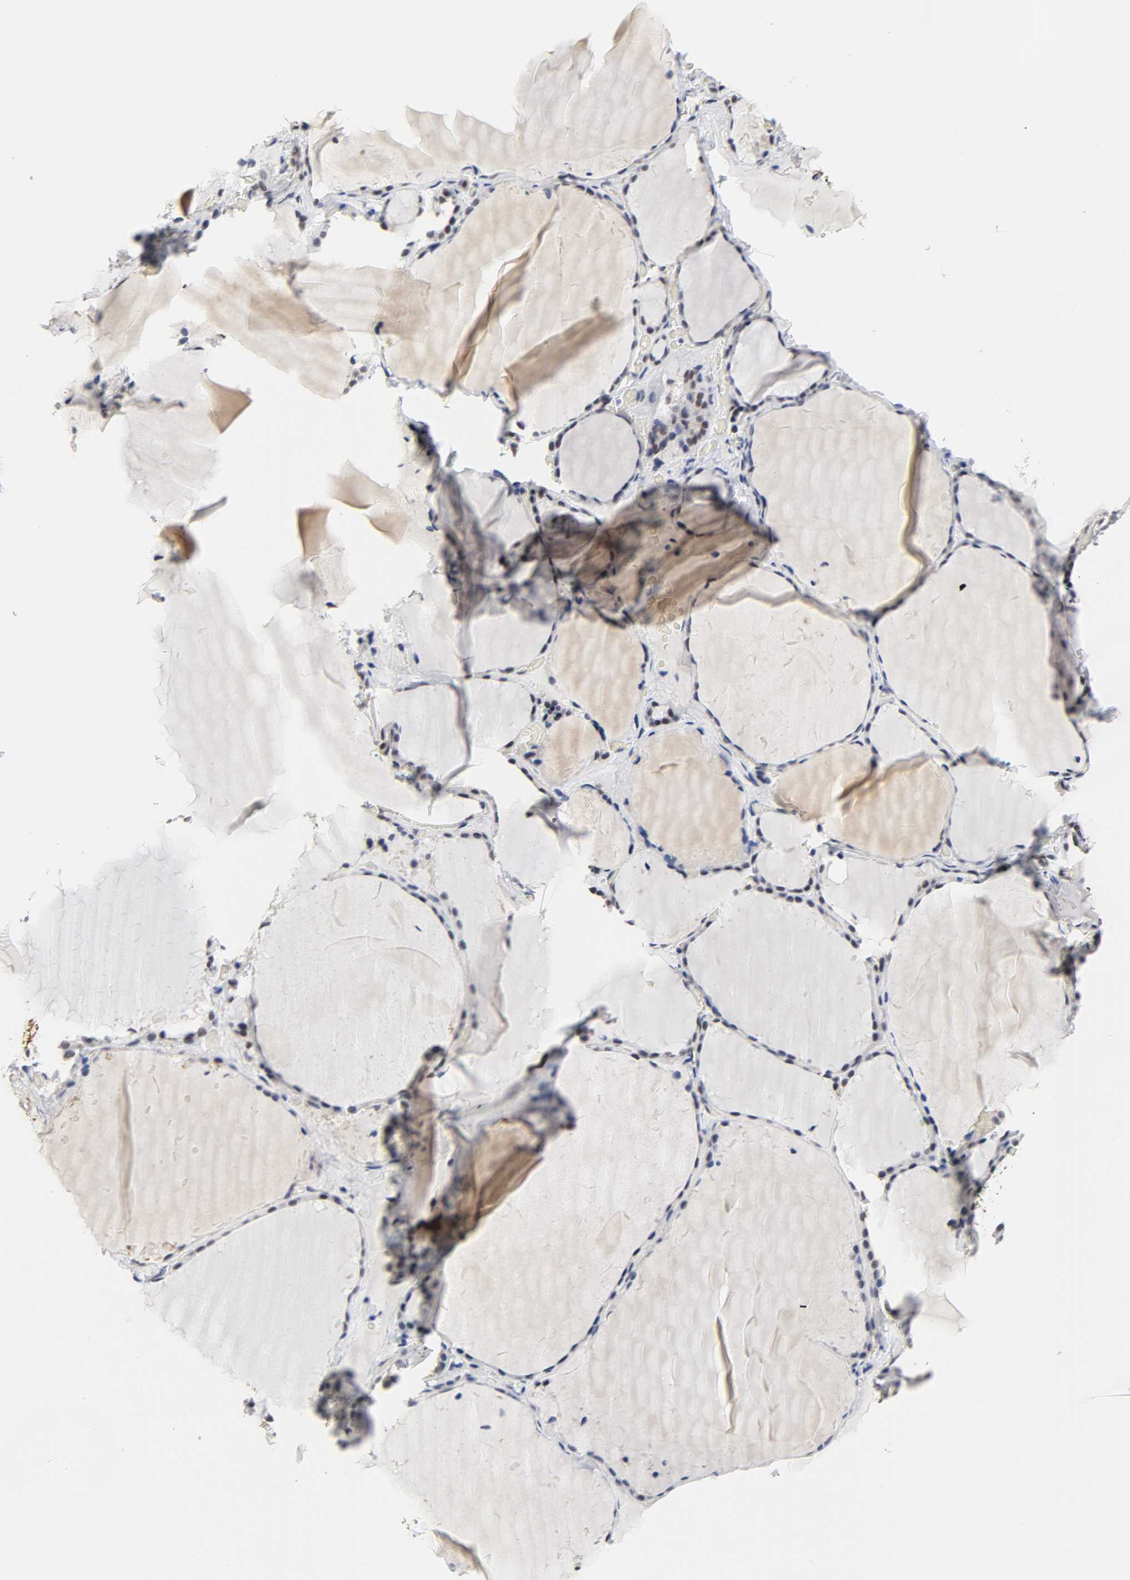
{"staining": {"intensity": "negative", "quantity": "none", "location": "none"}, "tissue": "thyroid gland", "cell_type": "Glandular cells", "image_type": "normal", "snomed": [{"axis": "morphology", "description": "Normal tissue, NOS"}, {"axis": "topography", "description": "Thyroid gland"}], "caption": "High power microscopy micrograph of an immunohistochemistry (IHC) photomicrograph of unremarkable thyroid gland, revealing no significant staining in glandular cells.", "gene": "GRHL2", "patient": {"sex": "female", "age": 22}}